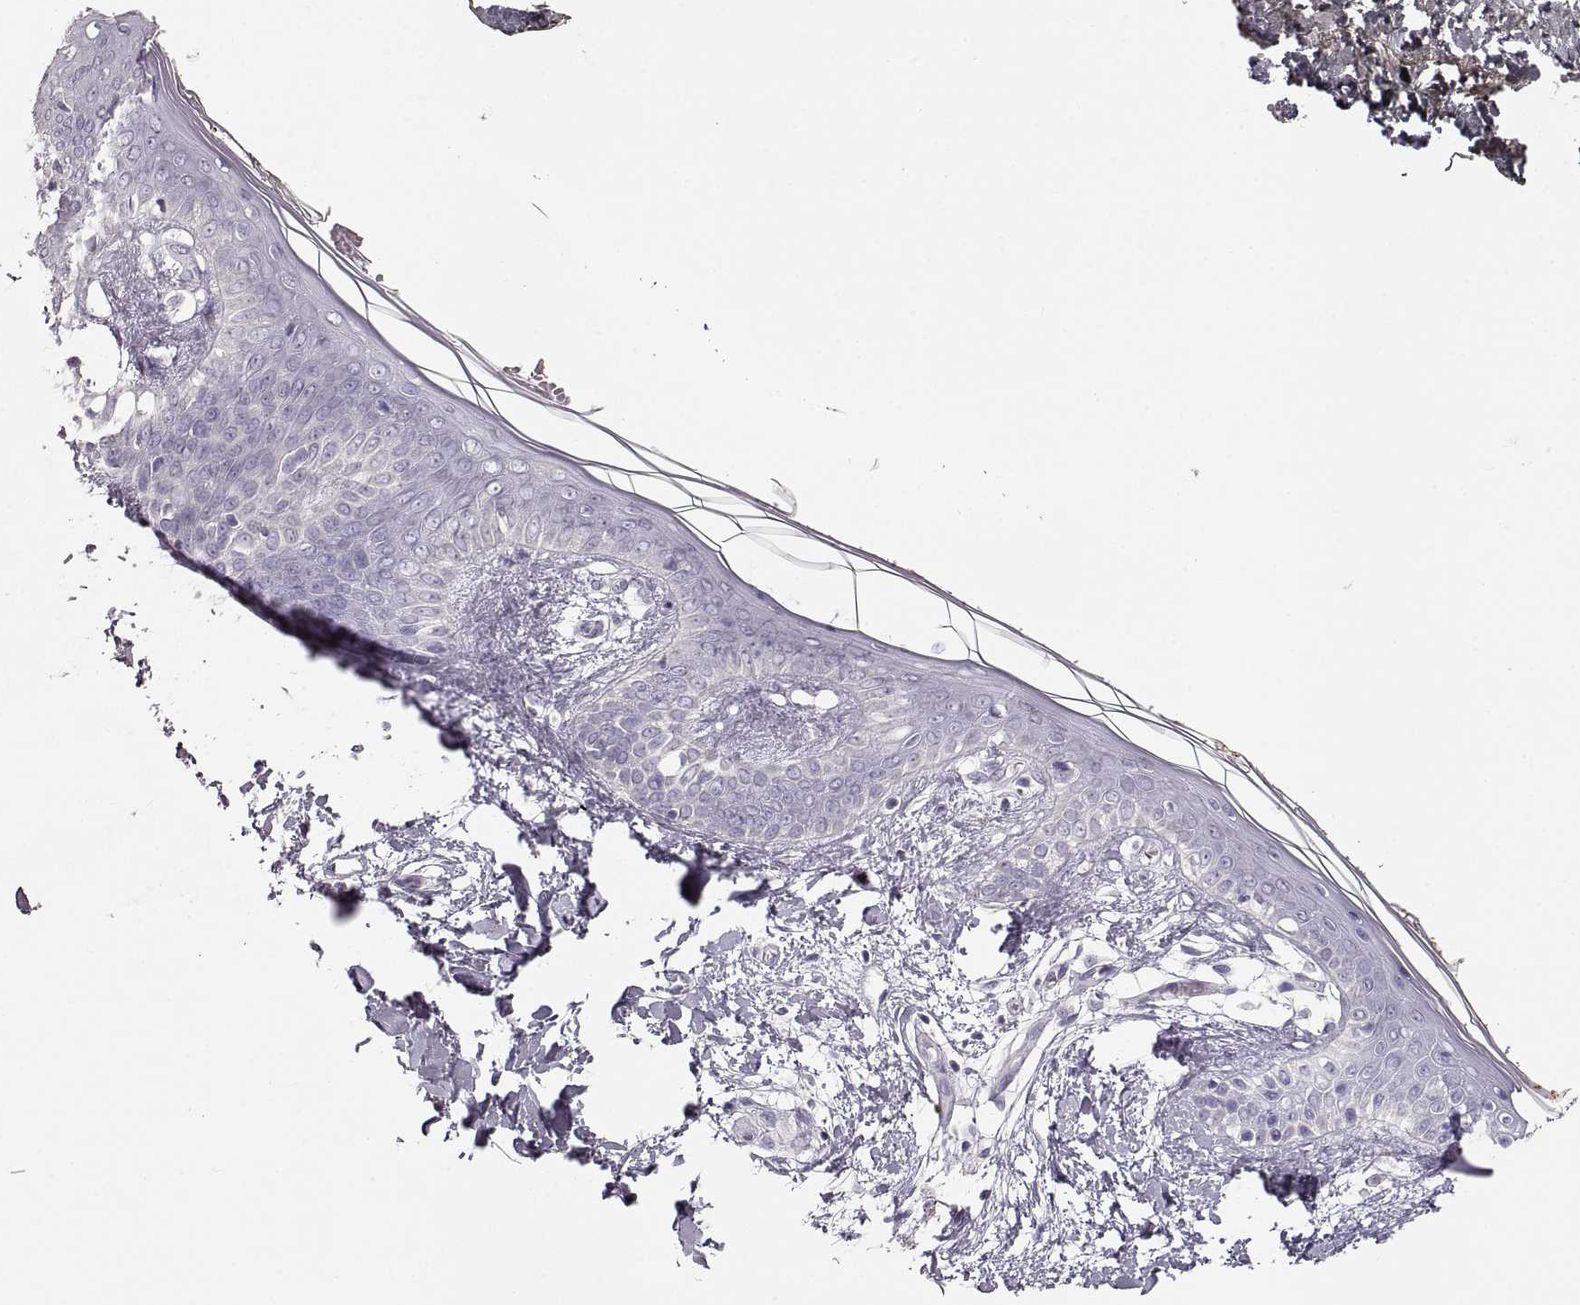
{"staining": {"intensity": "negative", "quantity": "none", "location": "none"}, "tissue": "skin", "cell_type": "Fibroblasts", "image_type": "normal", "snomed": [{"axis": "morphology", "description": "Normal tissue, NOS"}, {"axis": "topography", "description": "Skin"}], "caption": "IHC histopathology image of benign skin stained for a protein (brown), which demonstrates no positivity in fibroblasts. The staining was performed using DAB (3,3'-diaminobenzidine) to visualize the protein expression in brown, while the nuclei were stained in blue with hematoxylin (Magnification: 20x).", "gene": "ZP3", "patient": {"sex": "female", "age": 34}}